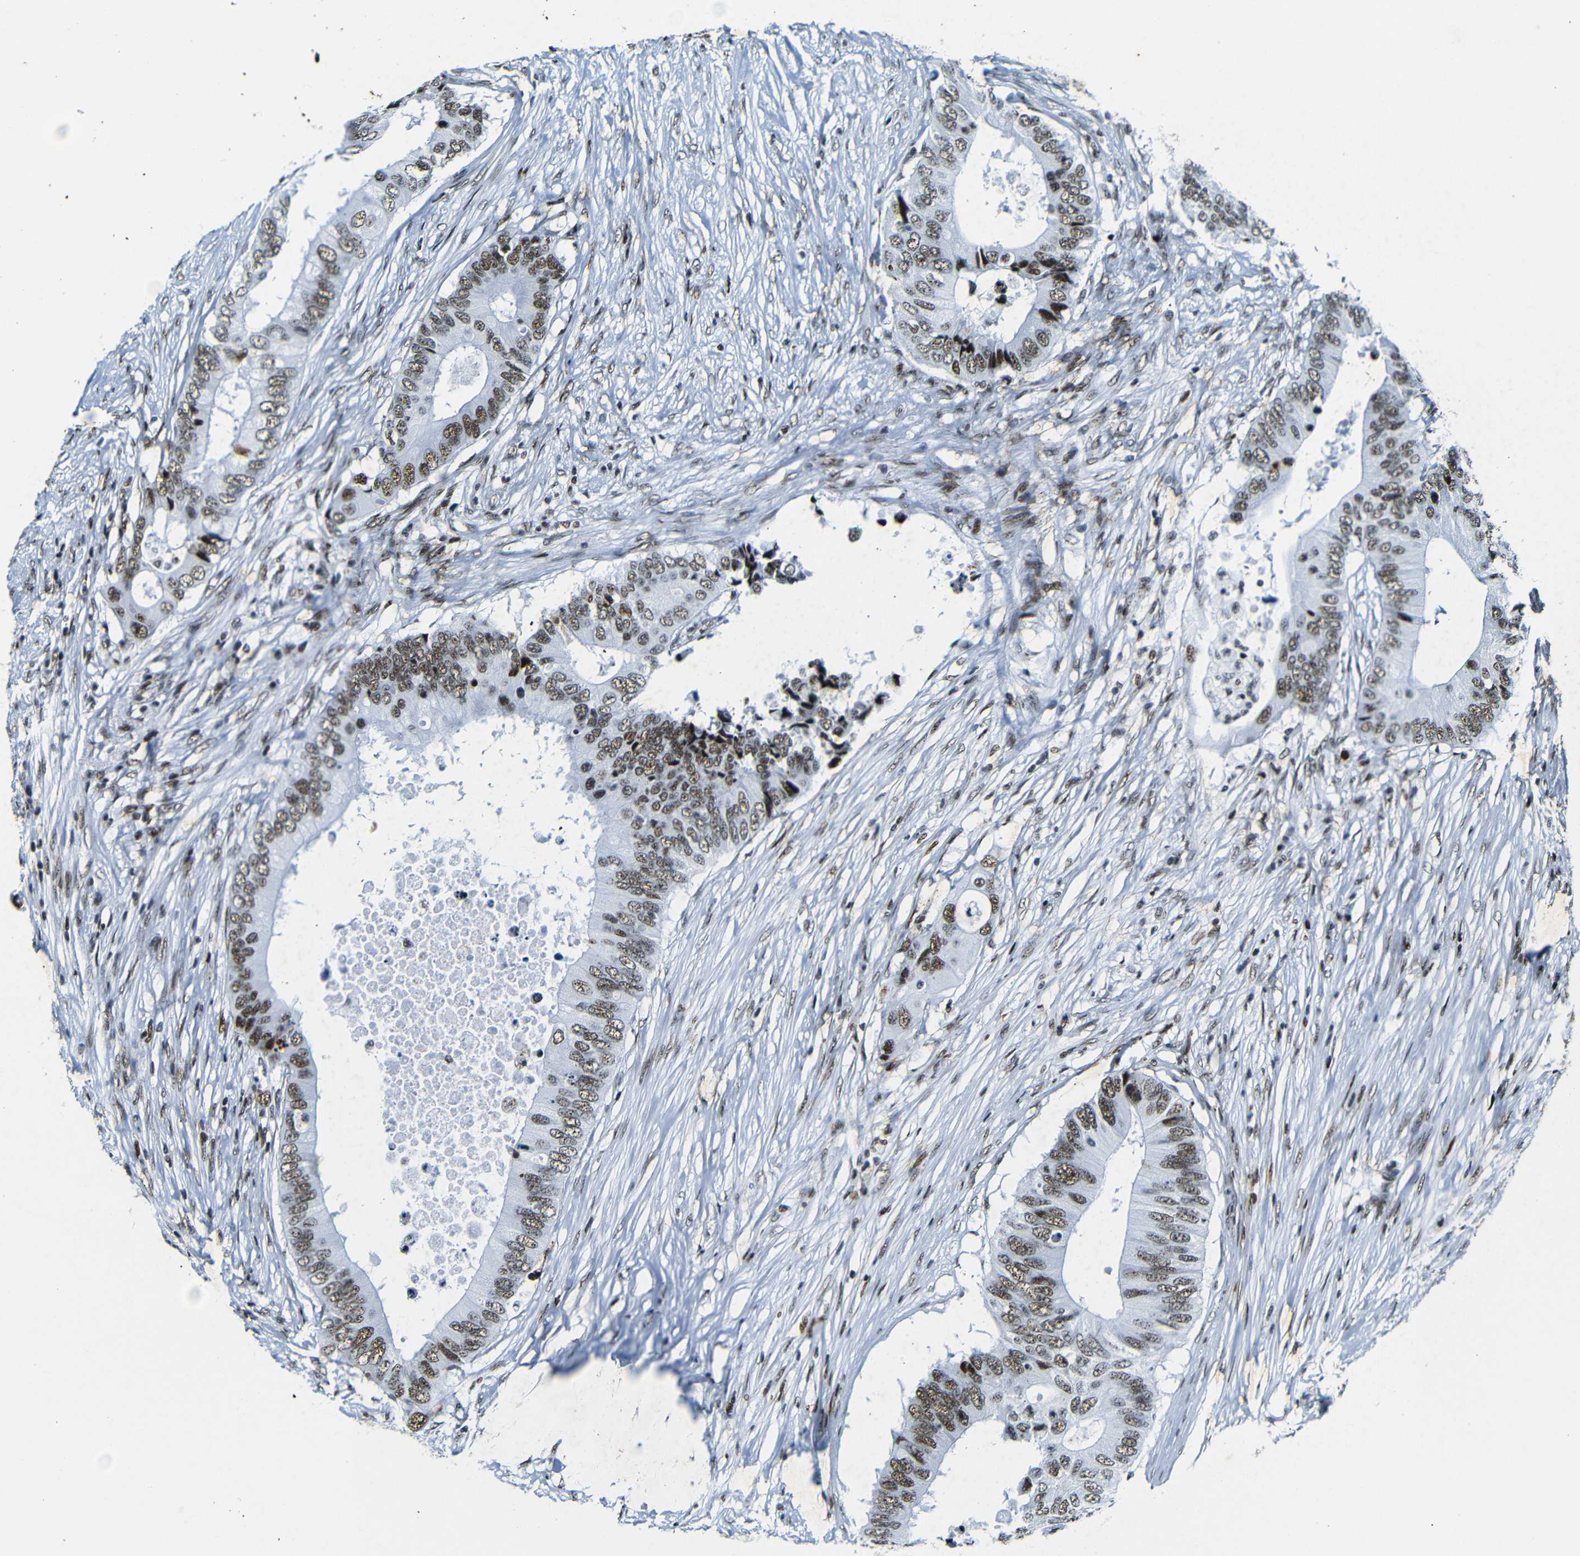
{"staining": {"intensity": "moderate", "quantity": ">75%", "location": "nuclear"}, "tissue": "colorectal cancer", "cell_type": "Tumor cells", "image_type": "cancer", "snomed": [{"axis": "morphology", "description": "Adenocarcinoma, NOS"}, {"axis": "topography", "description": "Colon"}], "caption": "Protein expression analysis of human adenocarcinoma (colorectal) reveals moderate nuclear staining in about >75% of tumor cells.", "gene": "SRSF1", "patient": {"sex": "male", "age": 71}}